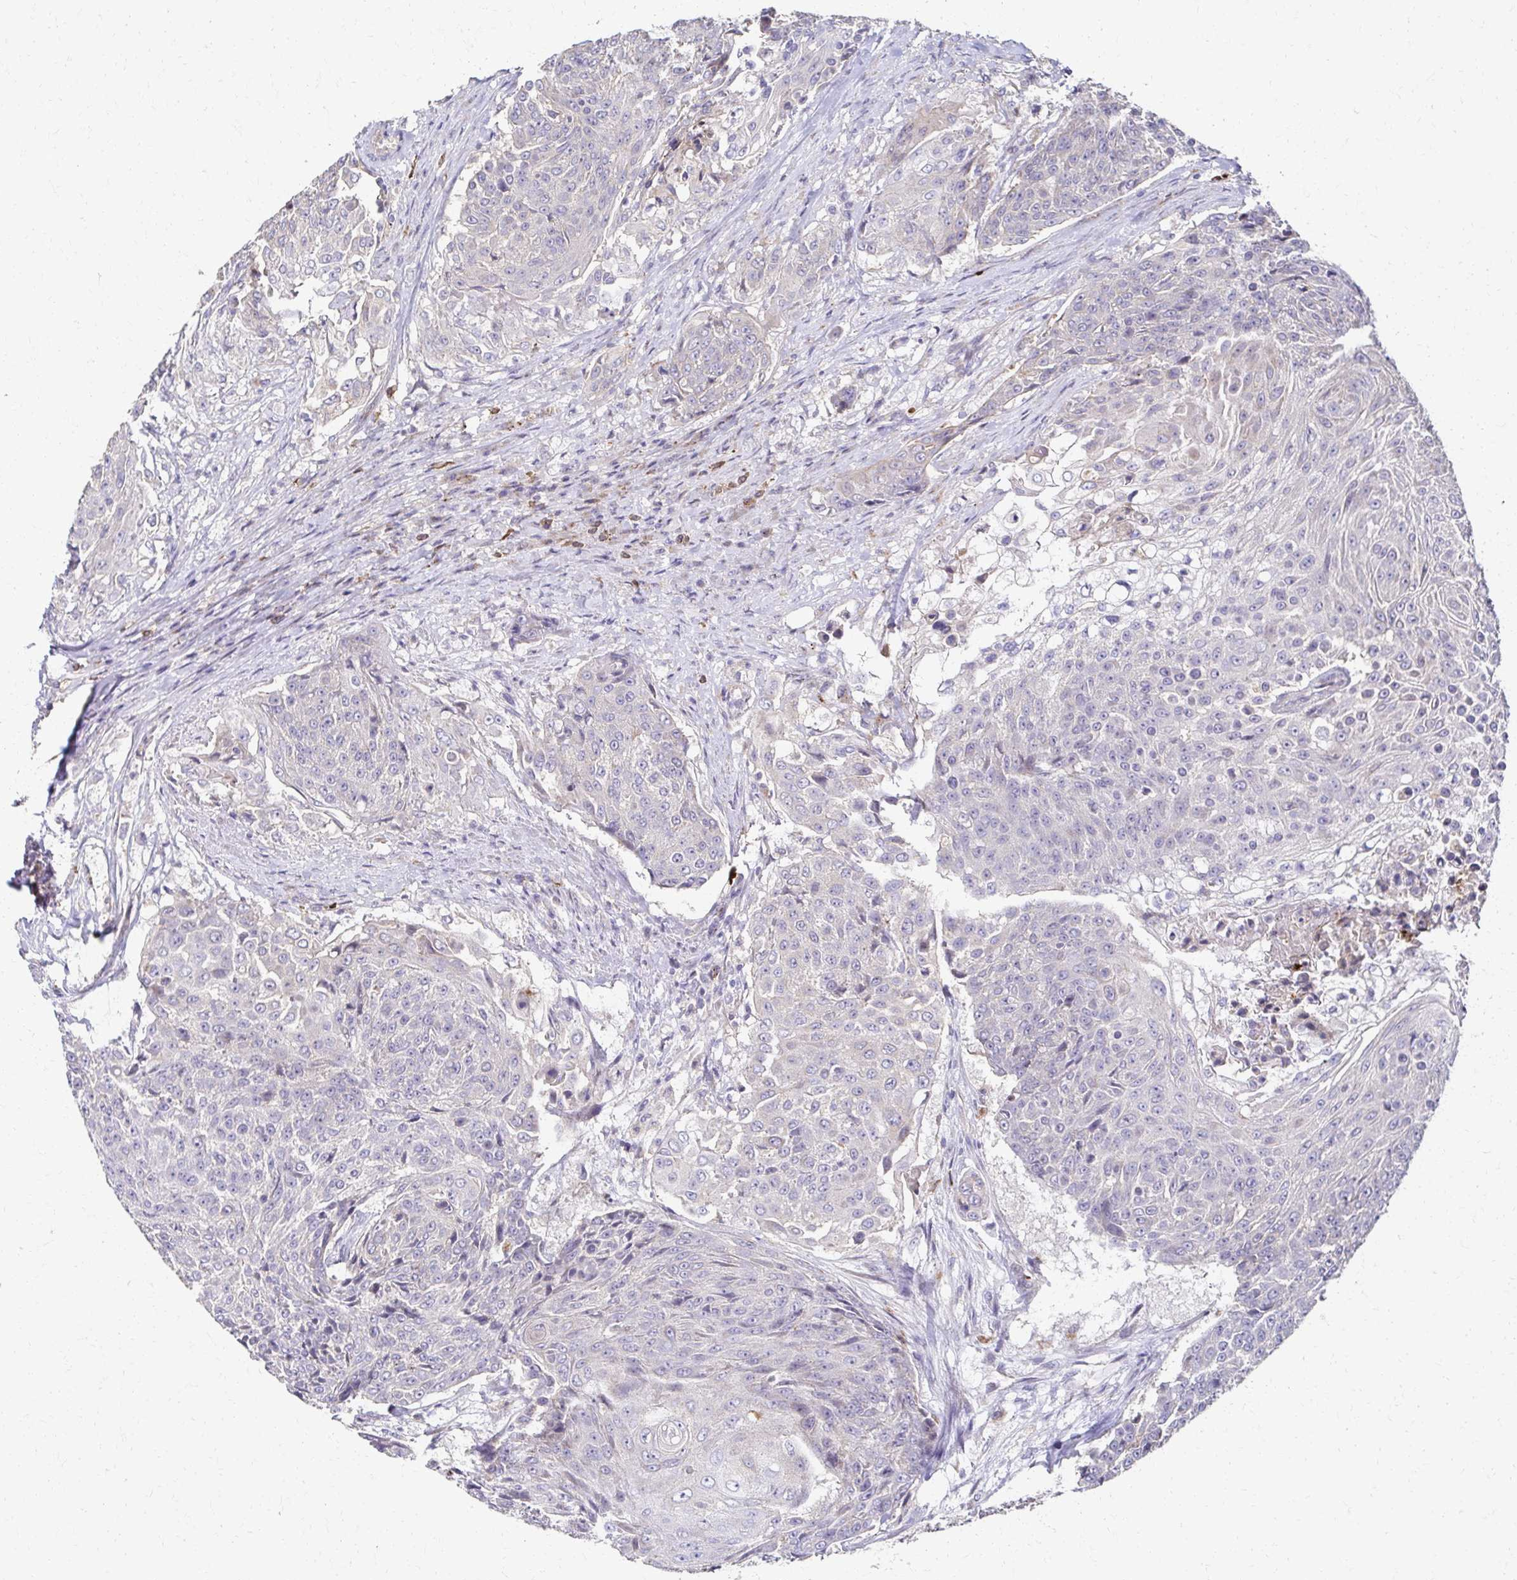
{"staining": {"intensity": "negative", "quantity": "none", "location": "none"}, "tissue": "urothelial cancer", "cell_type": "Tumor cells", "image_type": "cancer", "snomed": [{"axis": "morphology", "description": "Urothelial carcinoma, High grade"}, {"axis": "topography", "description": "Urinary bladder"}], "caption": "High-grade urothelial carcinoma was stained to show a protein in brown. There is no significant positivity in tumor cells. (DAB immunohistochemistry visualized using brightfield microscopy, high magnification).", "gene": "SKA2", "patient": {"sex": "female", "age": 63}}